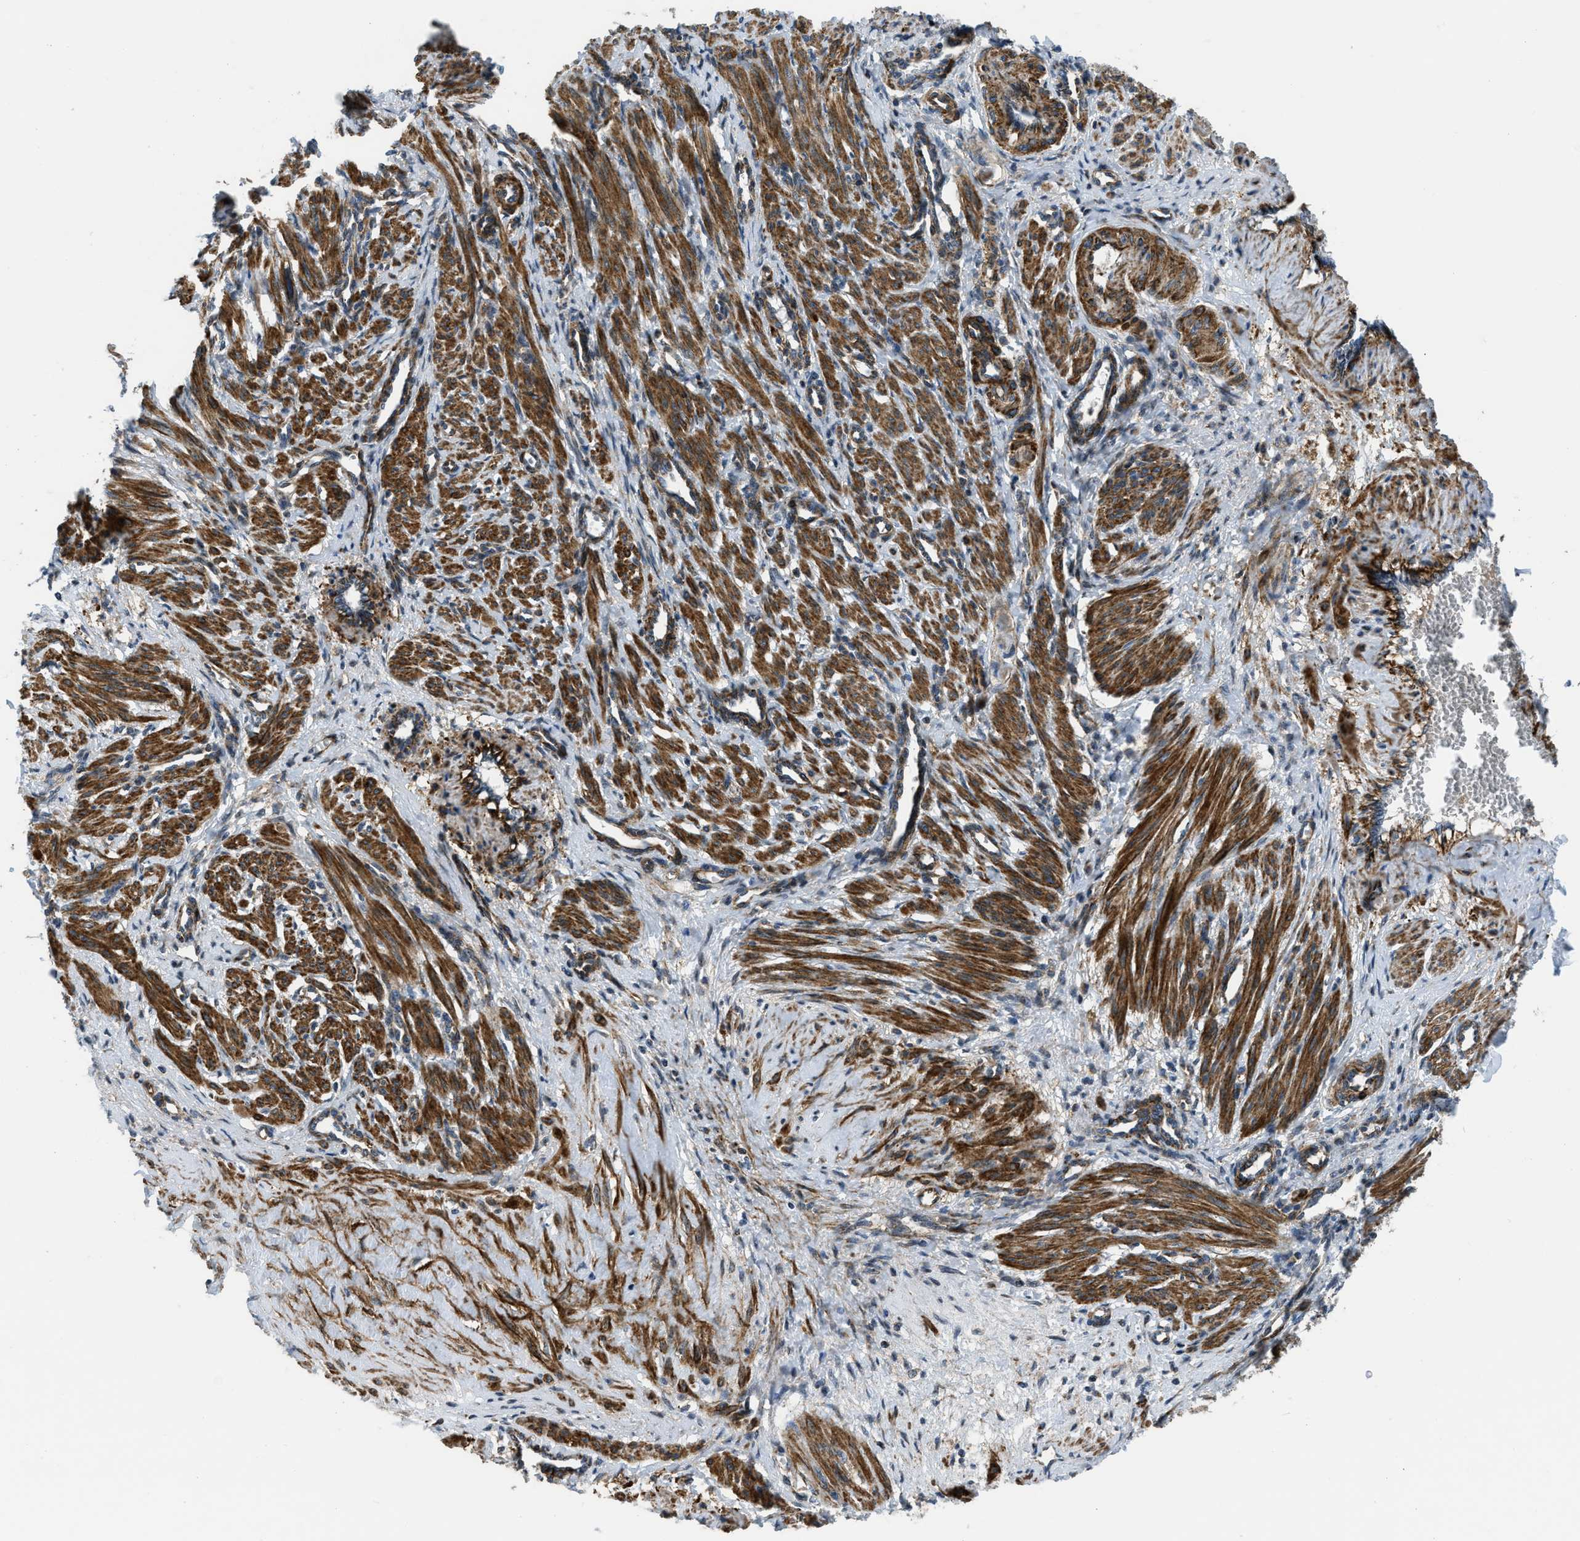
{"staining": {"intensity": "strong", "quantity": ">75%", "location": "cytoplasmic/membranous"}, "tissue": "smooth muscle", "cell_type": "Smooth muscle cells", "image_type": "normal", "snomed": [{"axis": "morphology", "description": "Normal tissue, NOS"}, {"axis": "topography", "description": "Endometrium"}], "caption": "A histopathology image of human smooth muscle stained for a protein displays strong cytoplasmic/membranous brown staining in smooth muscle cells. Nuclei are stained in blue.", "gene": "GSDME", "patient": {"sex": "female", "age": 33}}